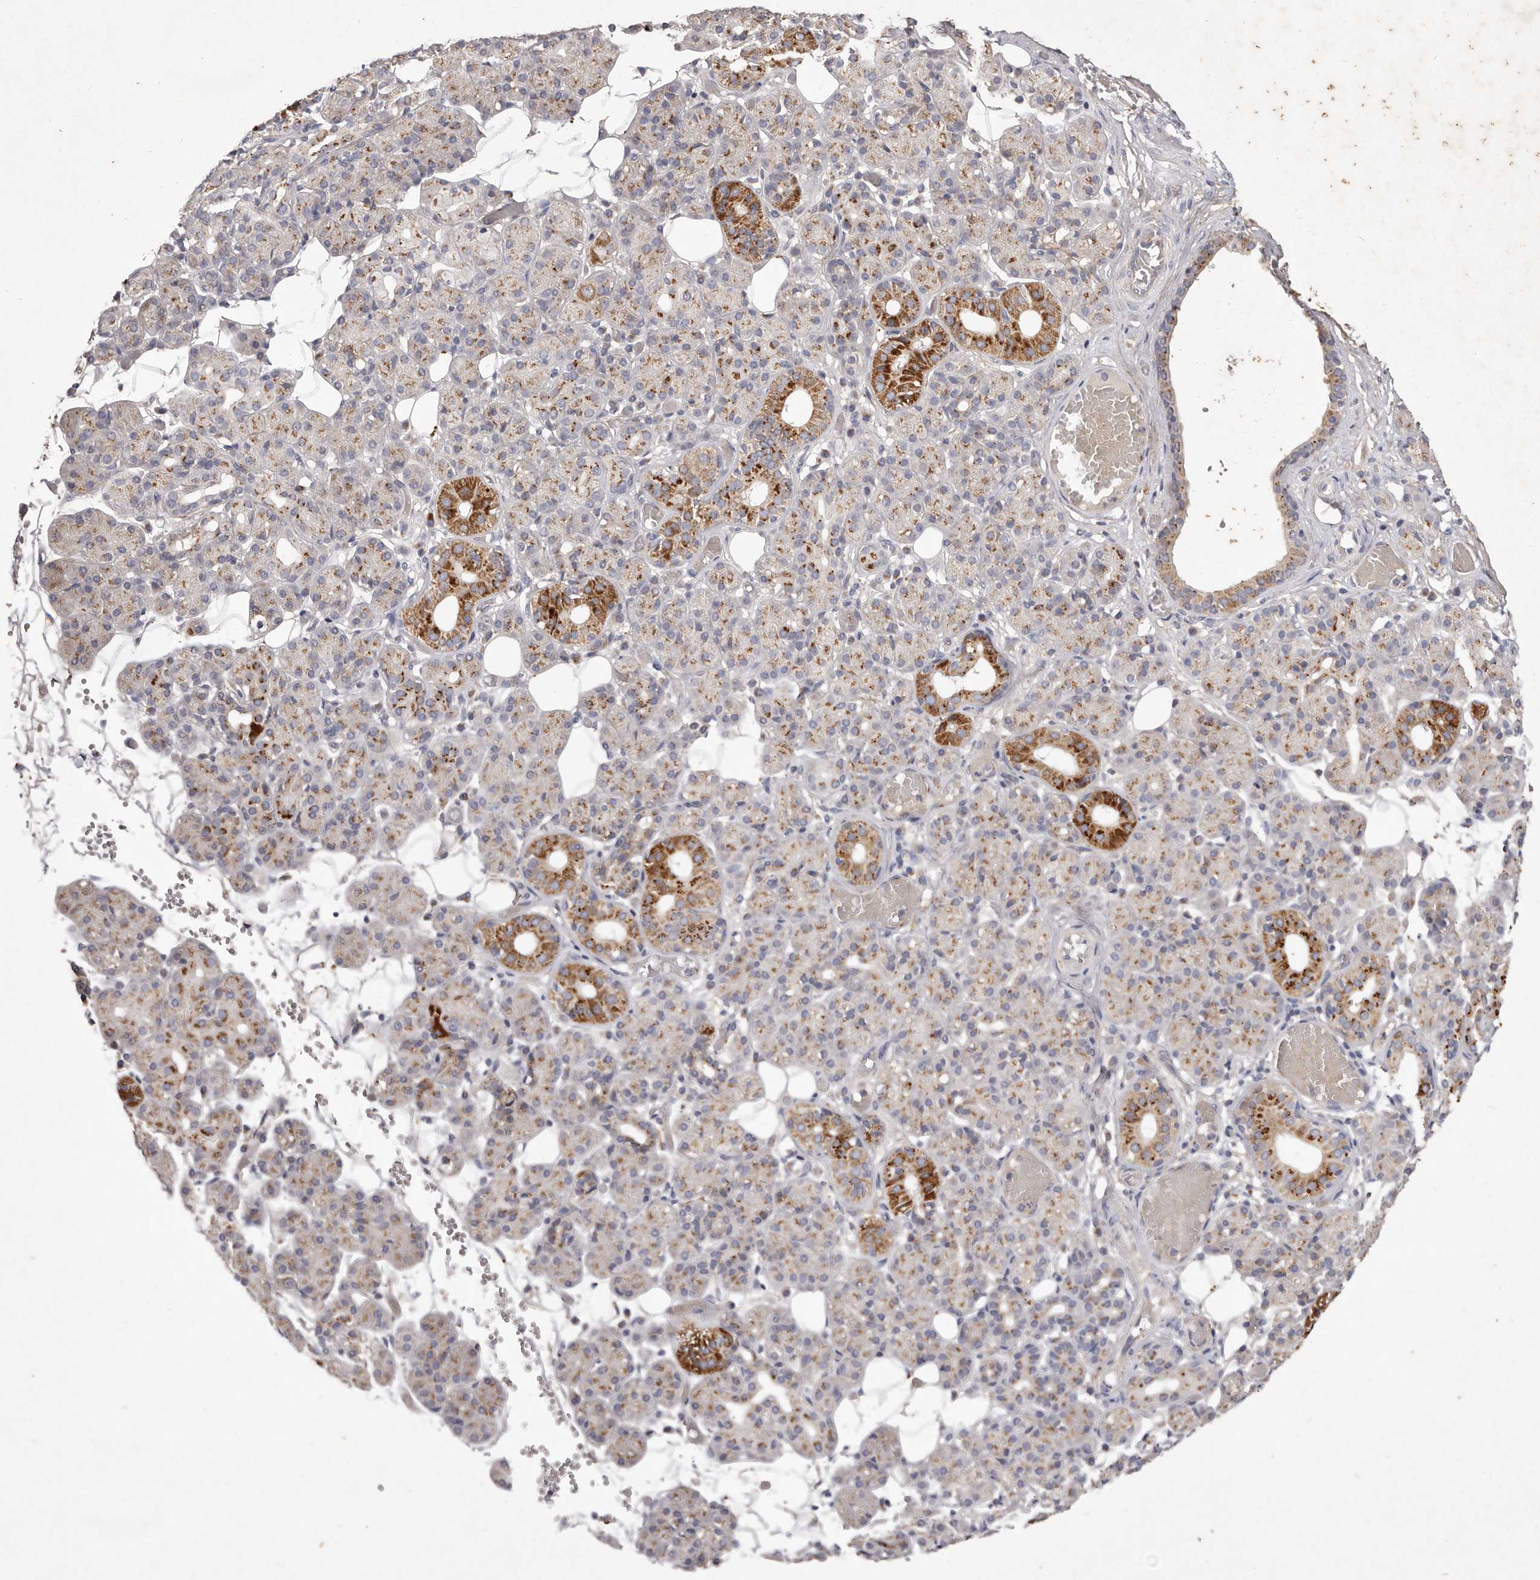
{"staining": {"intensity": "moderate", "quantity": "25%-75%", "location": "cytoplasmic/membranous"}, "tissue": "salivary gland", "cell_type": "Glandular cells", "image_type": "normal", "snomed": [{"axis": "morphology", "description": "Normal tissue, NOS"}, {"axis": "topography", "description": "Salivary gland"}], "caption": "Protein expression analysis of benign salivary gland reveals moderate cytoplasmic/membranous staining in approximately 25%-75% of glandular cells. Nuclei are stained in blue.", "gene": "USP24", "patient": {"sex": "male", "age": 63}}